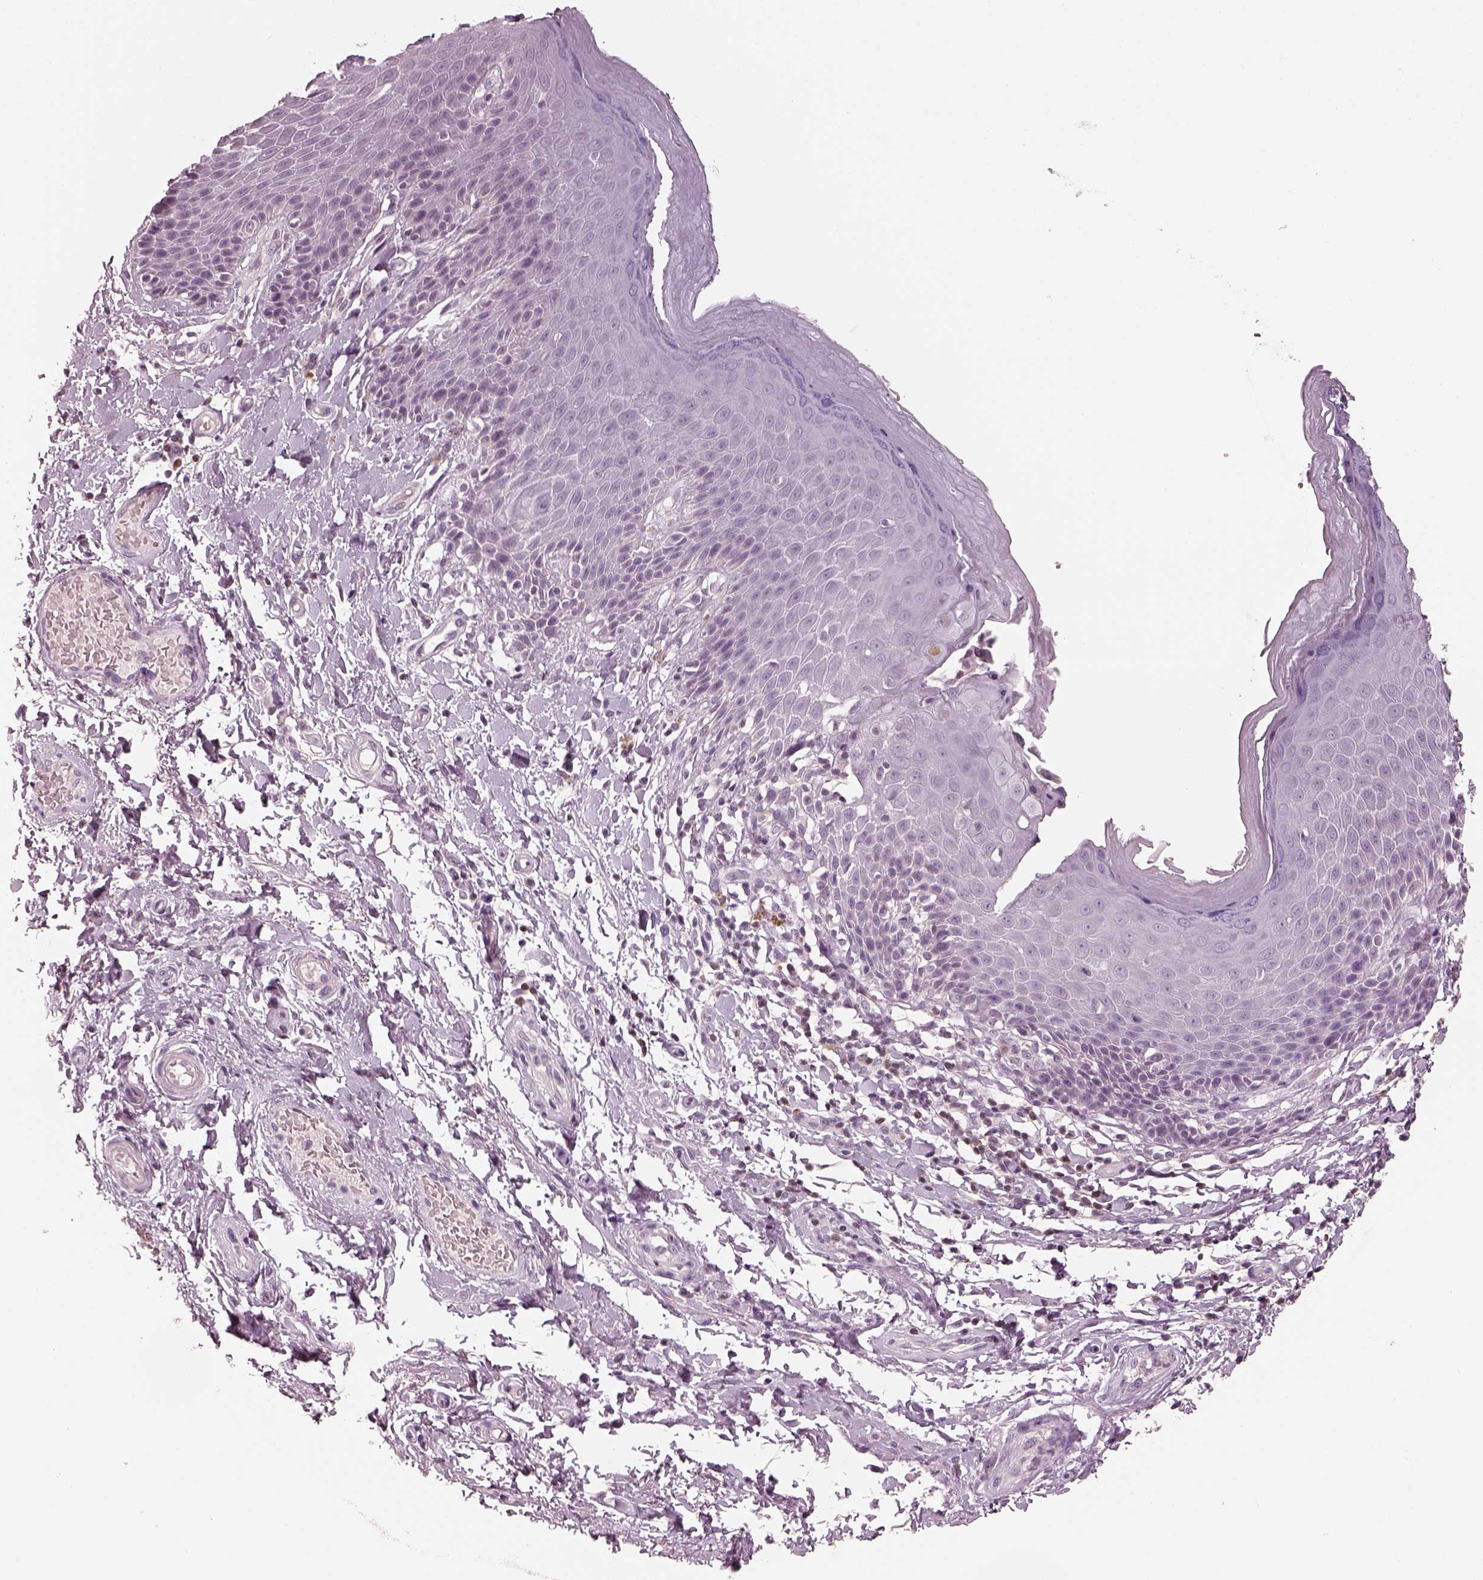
{"staining": {"intensity": "negative", "quantity": "none", "location": "none"}, "tissue": "skin", "cell_type": "Epidermal cells", "image_type": "normal", "snomed": [{"axis": "morphology", "description": "Normal tissue, NOS"}, {"axis": "topography", "description": "Anal"}, {"axis": "topography", "description": "Peripheral nerve tissue"}], "caption": "The image exhibits no significant positivity in epidermal cells of skin.", "gene": "EGR4", "patient": {"sex": "male", "age": 51}}